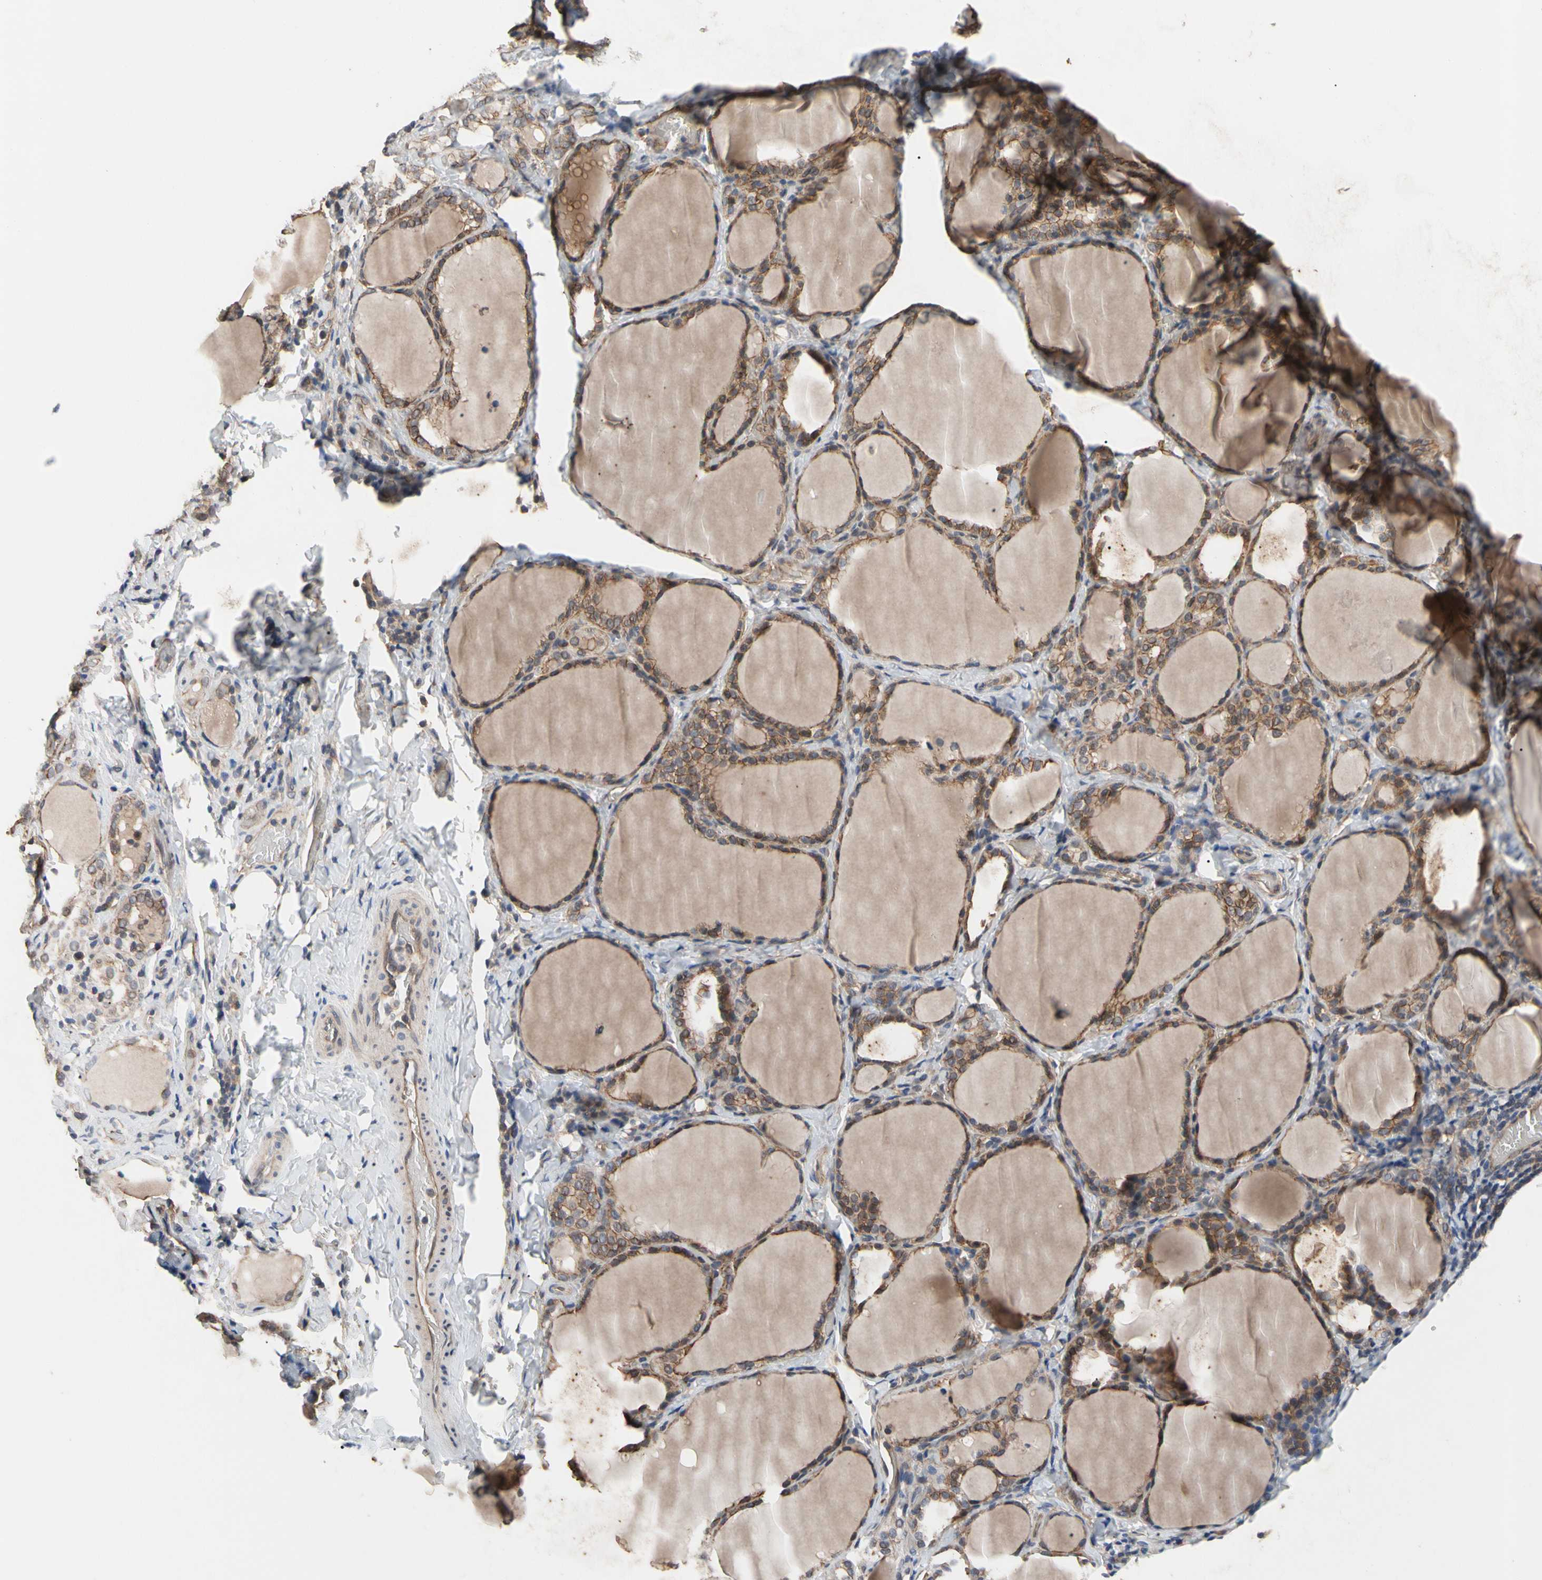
{"staining": {"intensity": "strong", "quantity": ">75%", "location": "cytoplasmic/membranous"}, "tissue": "thyroid gland", "cell_type": "Glandular cells", "image_type": "normal", "snomed": [{"axis": "morphology", "description": "Normal tissue, NOS"}, {"axis": "morphology", "description": "Papillary adenocarcinoma, NOS"}, {"axis": "topography", "description": "Thyroid gland"}], "caption": "Immunohistochemistry (IHC) histopathology image of unremarkable human thyroid gland stained for a protein (brown), which shows high levels of strong cytoplasmic/membranous staining in approximately >75% of glandular cells.", "gene": "DPP8", "patient": {"sex": "female", "age": 30}}